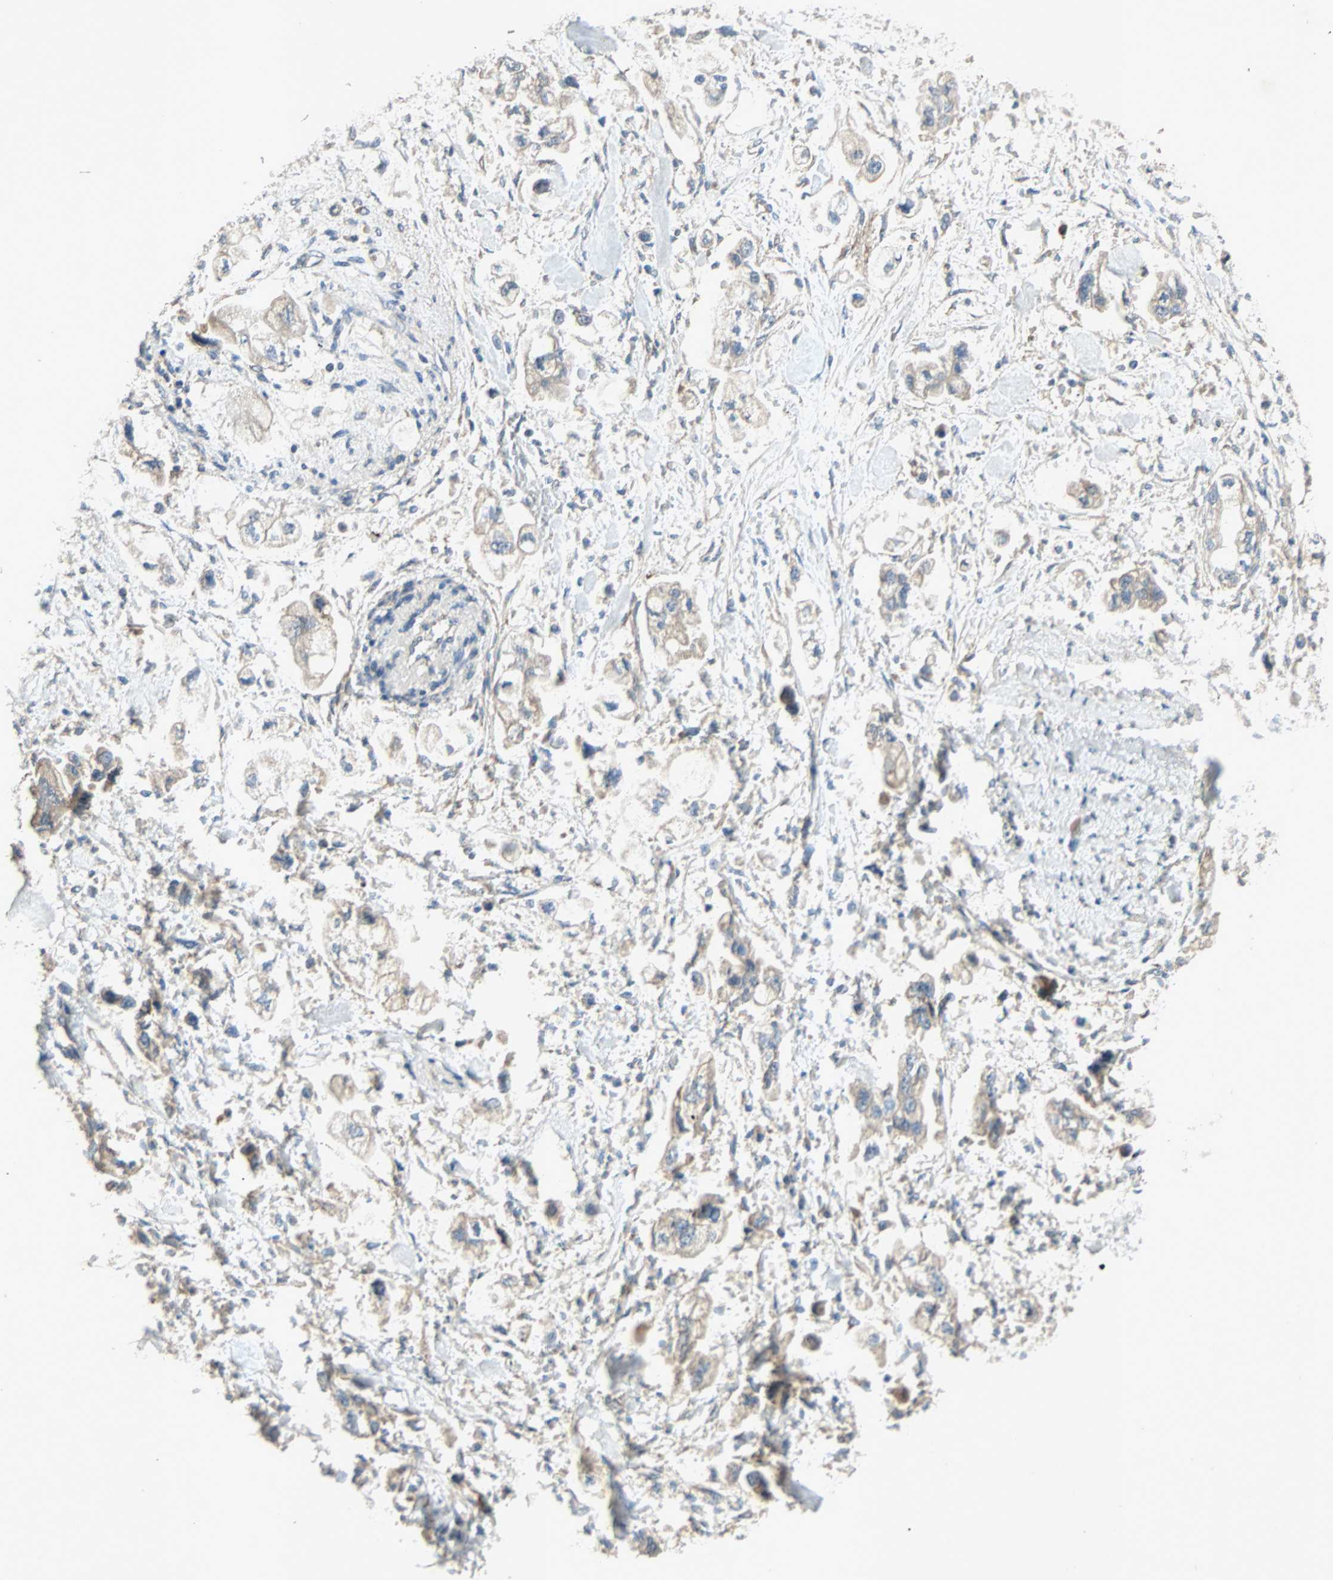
{"staining": {"intensity": "weak", "quantity": ">75%", "location": "cytoplasmic/membranous"}, "tissue": "stomach cancer", "cell_type": "Tumor cells", "image_type": "cancer", "snomed": [{"axis": "morphology", "description": "Adenocarcinoma, NOS"}, {"axis": "topography", "description": "Stomach"}], "caption": "Stomach cancer stained for a protein demonstrates weak cytoplasmic/membranous positivity in tumor cells. Using DAB (3,3'-diaminobenzidine) (brown) and hematoxylin (blue) stains, captured at high magnification using brightfield microscopy.", "gene": "XYLT1", "patient": {"sex": "male", "age": 62}}